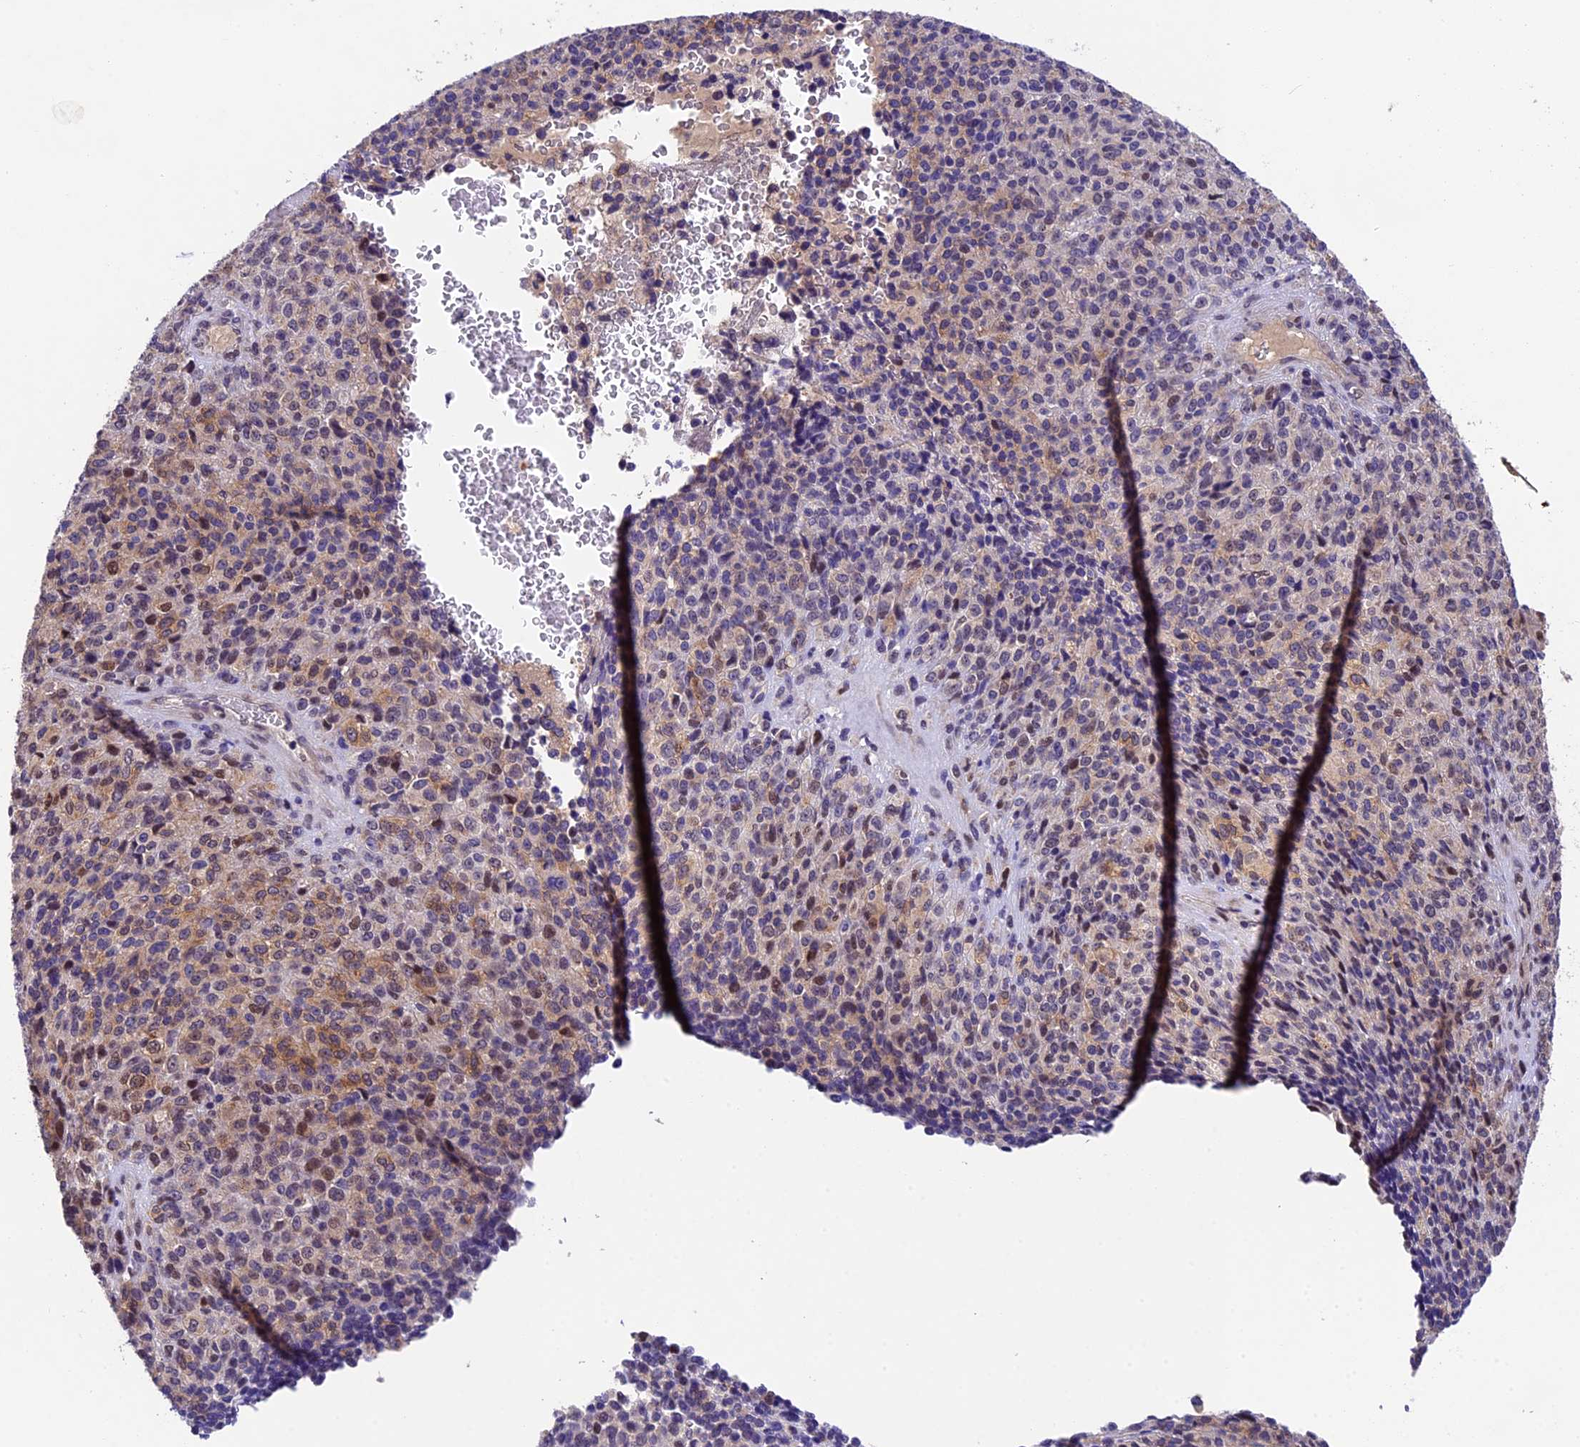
{"staining": {"intensity": "moderate", "quantity": "<25%", "location": "cytoplasmic/membranous"}, "tissue": "melanoma", "cell_type": "Tumor cells", "image_type": "cancer", "snomed": [{"axis": "morphology", "description": "Malignant melanoma, Metastatic site"}, {"axis": "topography", "description": "Brain"}], "caption": "Moderate cytoplasmic/membranous positivity for a protein is present in about <25% of tumor cells of malignant melanoma (metastatic site) using IHC.", "gene": "CCSER1", "patient": {"sex": "female", "age": 56}}